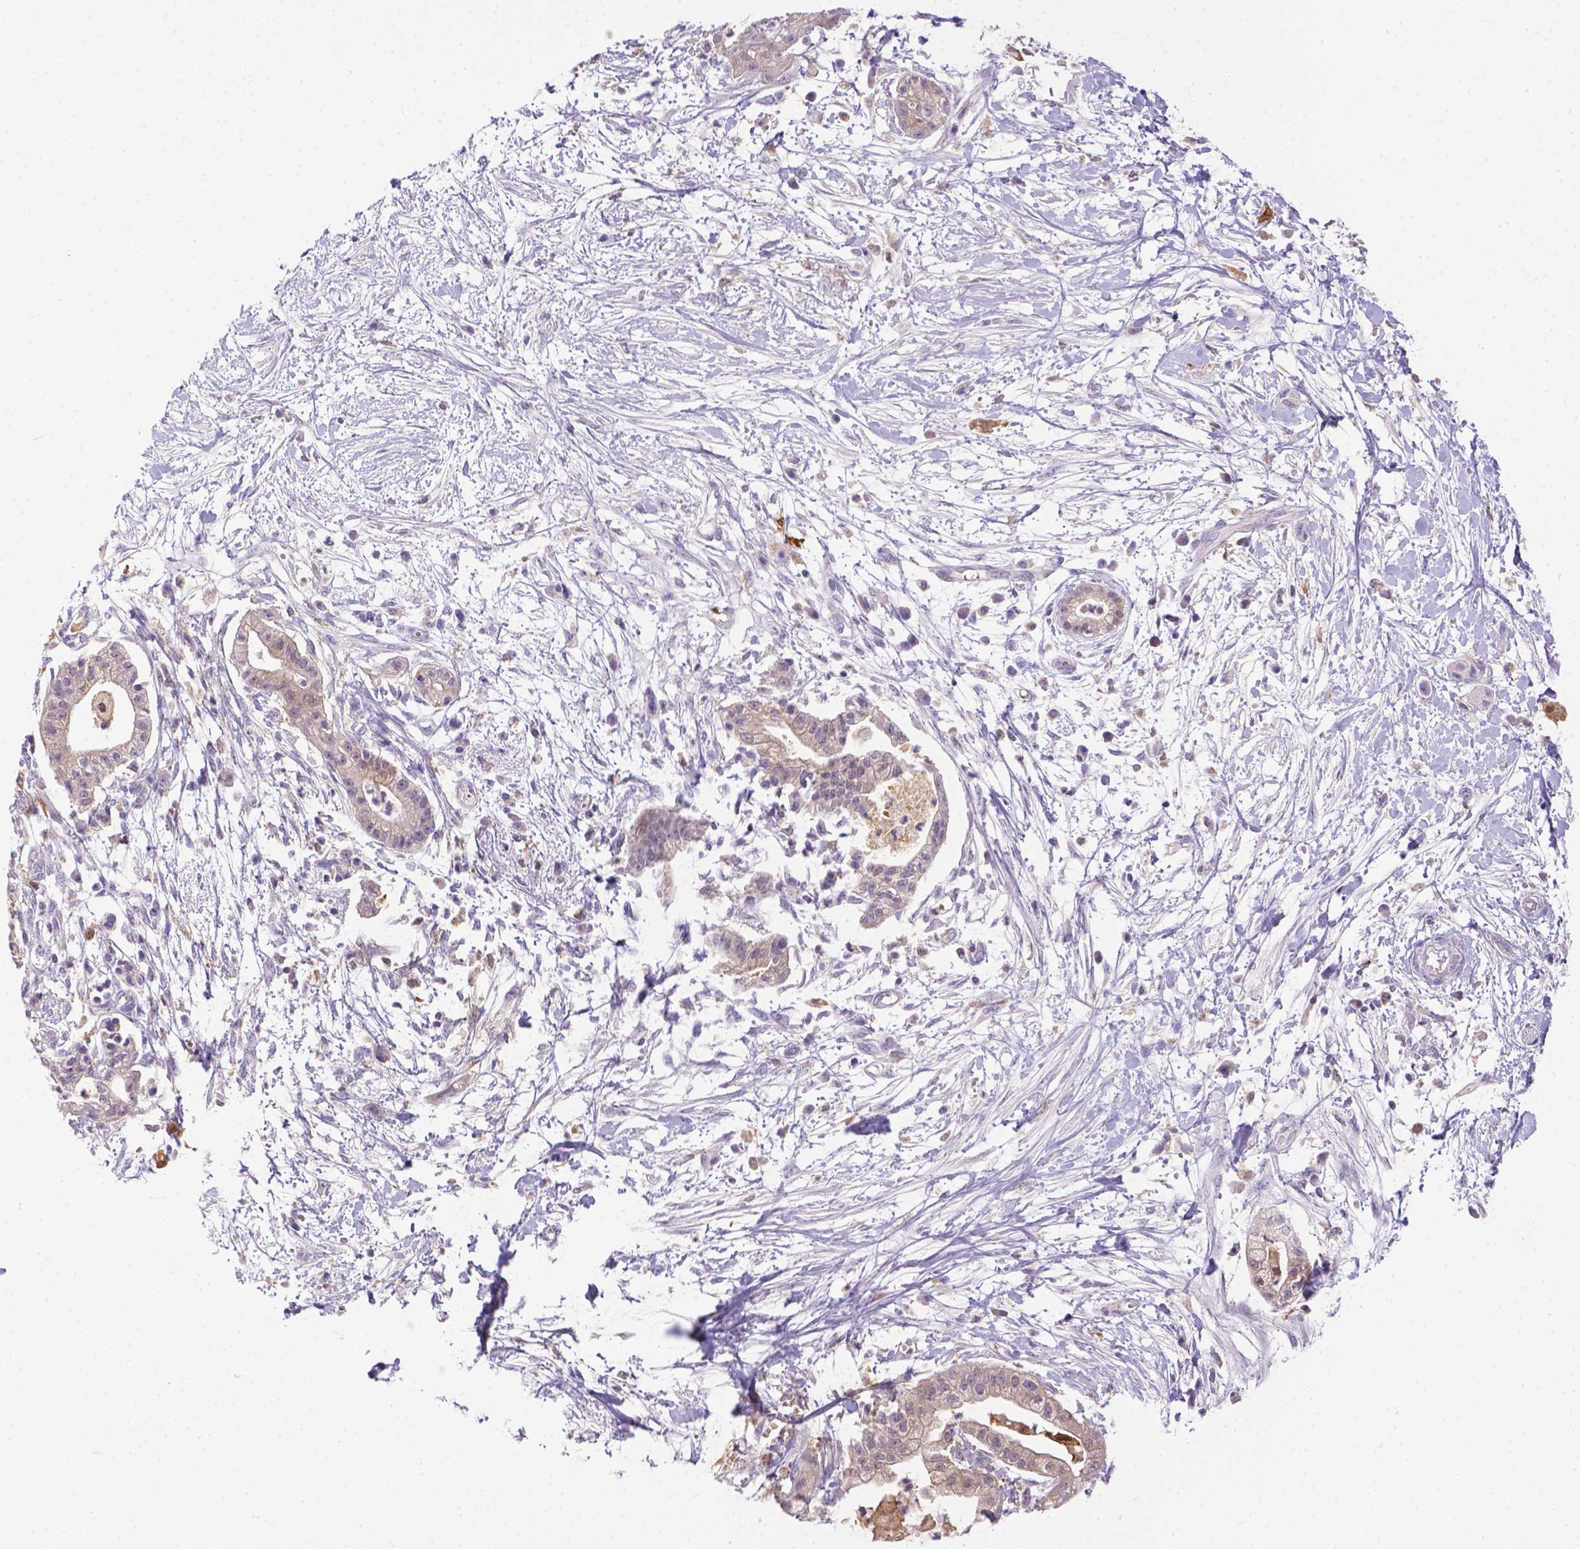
{"staining": {"intensity": "negative", "quantity": "none", "location": "none"}, "tissue": "pancreatic cancer", "cell_type": "Tumor cells", "image_type": "cancer", "snomed": [{"axis": "morphology", "description": "Normal tissue, NOS"}, {"axis": "morphology", "description": "Adenocarcinoma, NOS"}, {"axis": "topography", "description": "Lymph node"}, {"axis": "topography", "description": "Pancreas"}], "caption": "Immunohistochemistry of human pancreatic cancer (adenocarcinoma) demonstrates no staining in tumor cells.", "gene": "TM4SF18", "patient": {"sex": "female", "age": 58}}